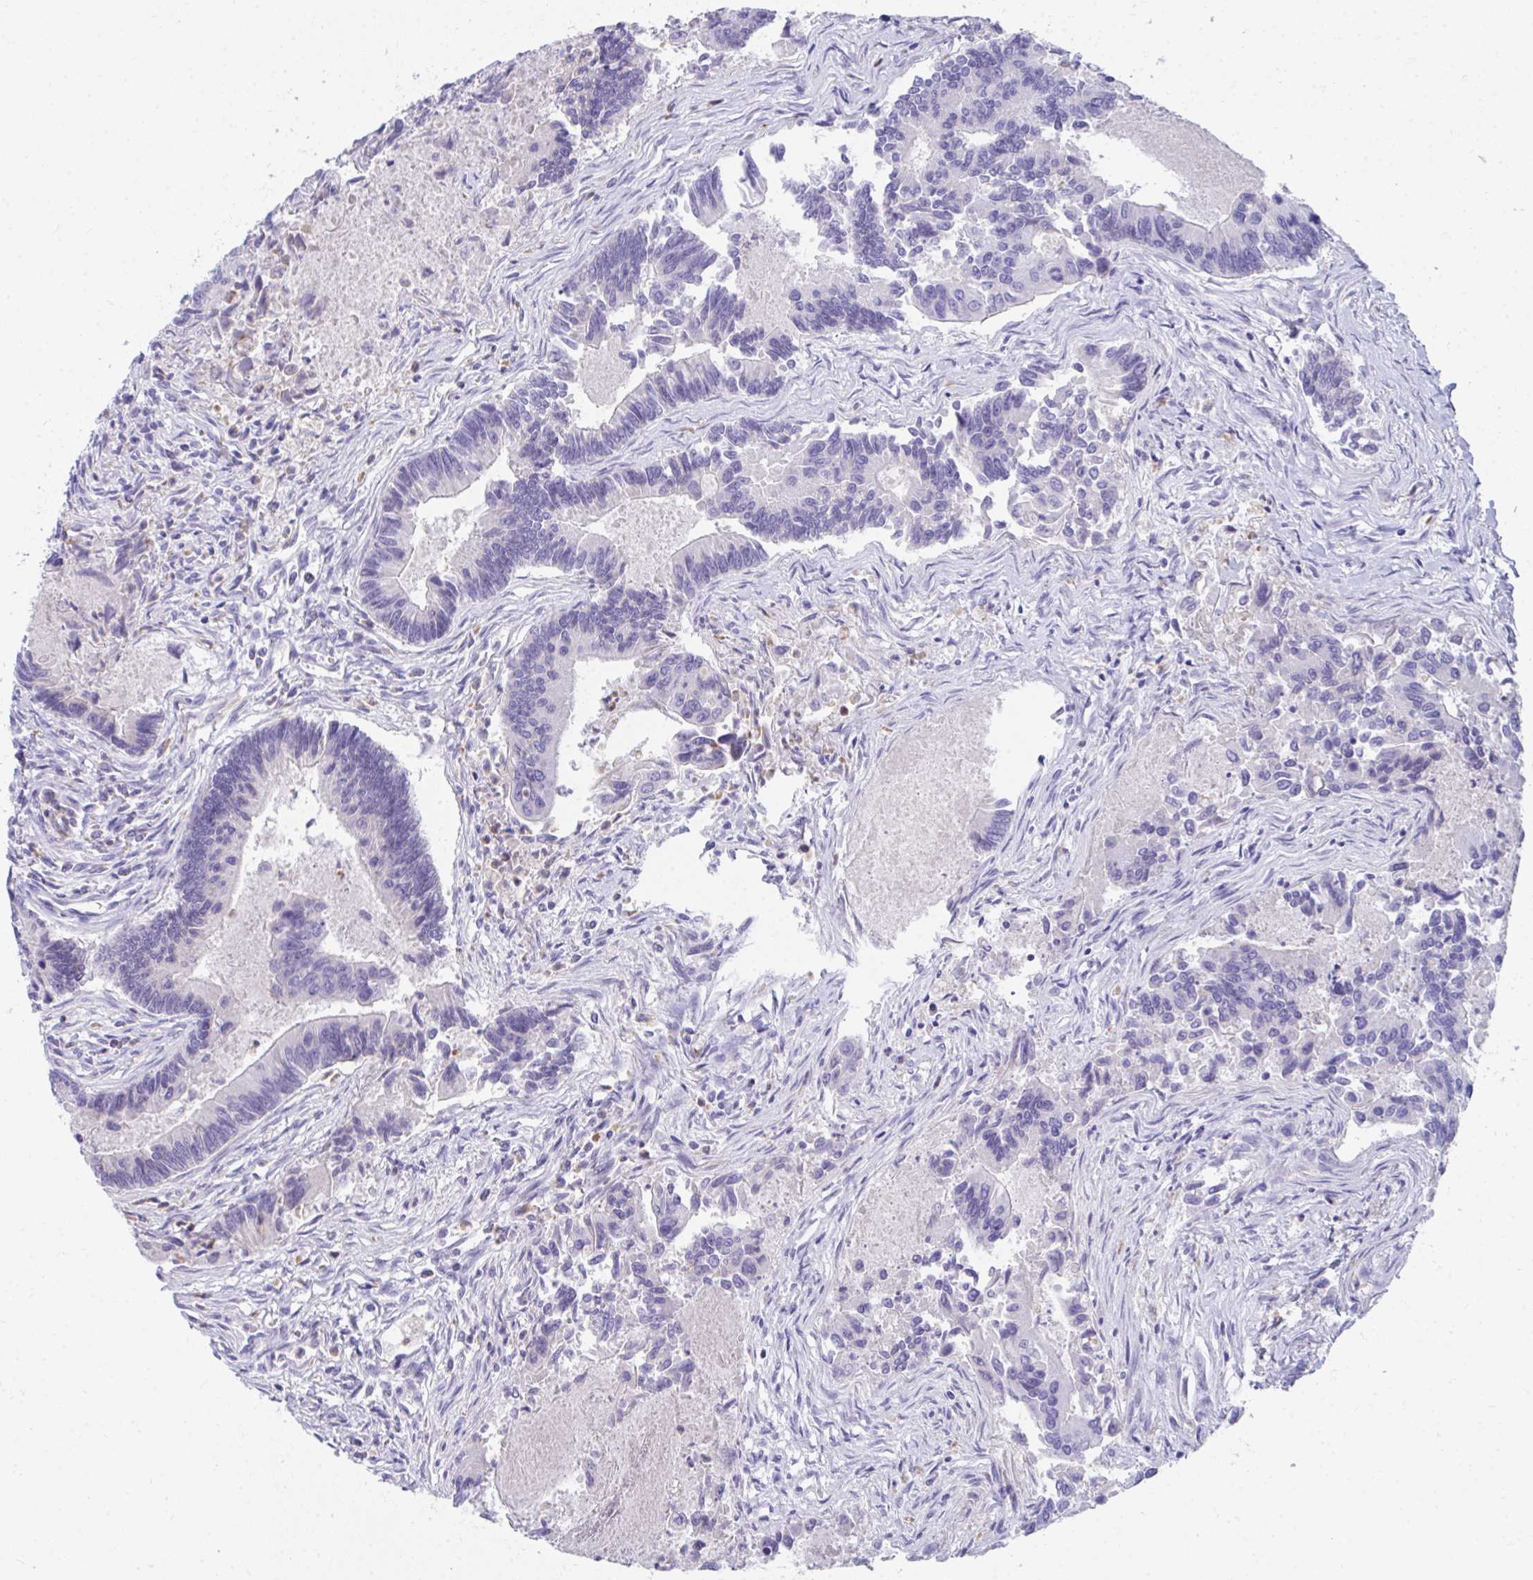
{"staining": {"intensity": "negative", "quantity": "none", "location": "none"}, "tissue": "colorectal cancer", "cell_type": "Tumor cells", "image_type": "cancer", "snomed": [{"axis": "morphology", "description": "Adenocarcinoma, NOS"}, {"axis": "topography", "description": "Colon"}], "caption": "A photomicrograph of human colorectal adenocarcinoma is negative for staining in tumor cells.", "gene": "COA5", "patient": {"sex": "female", "age": 67}}